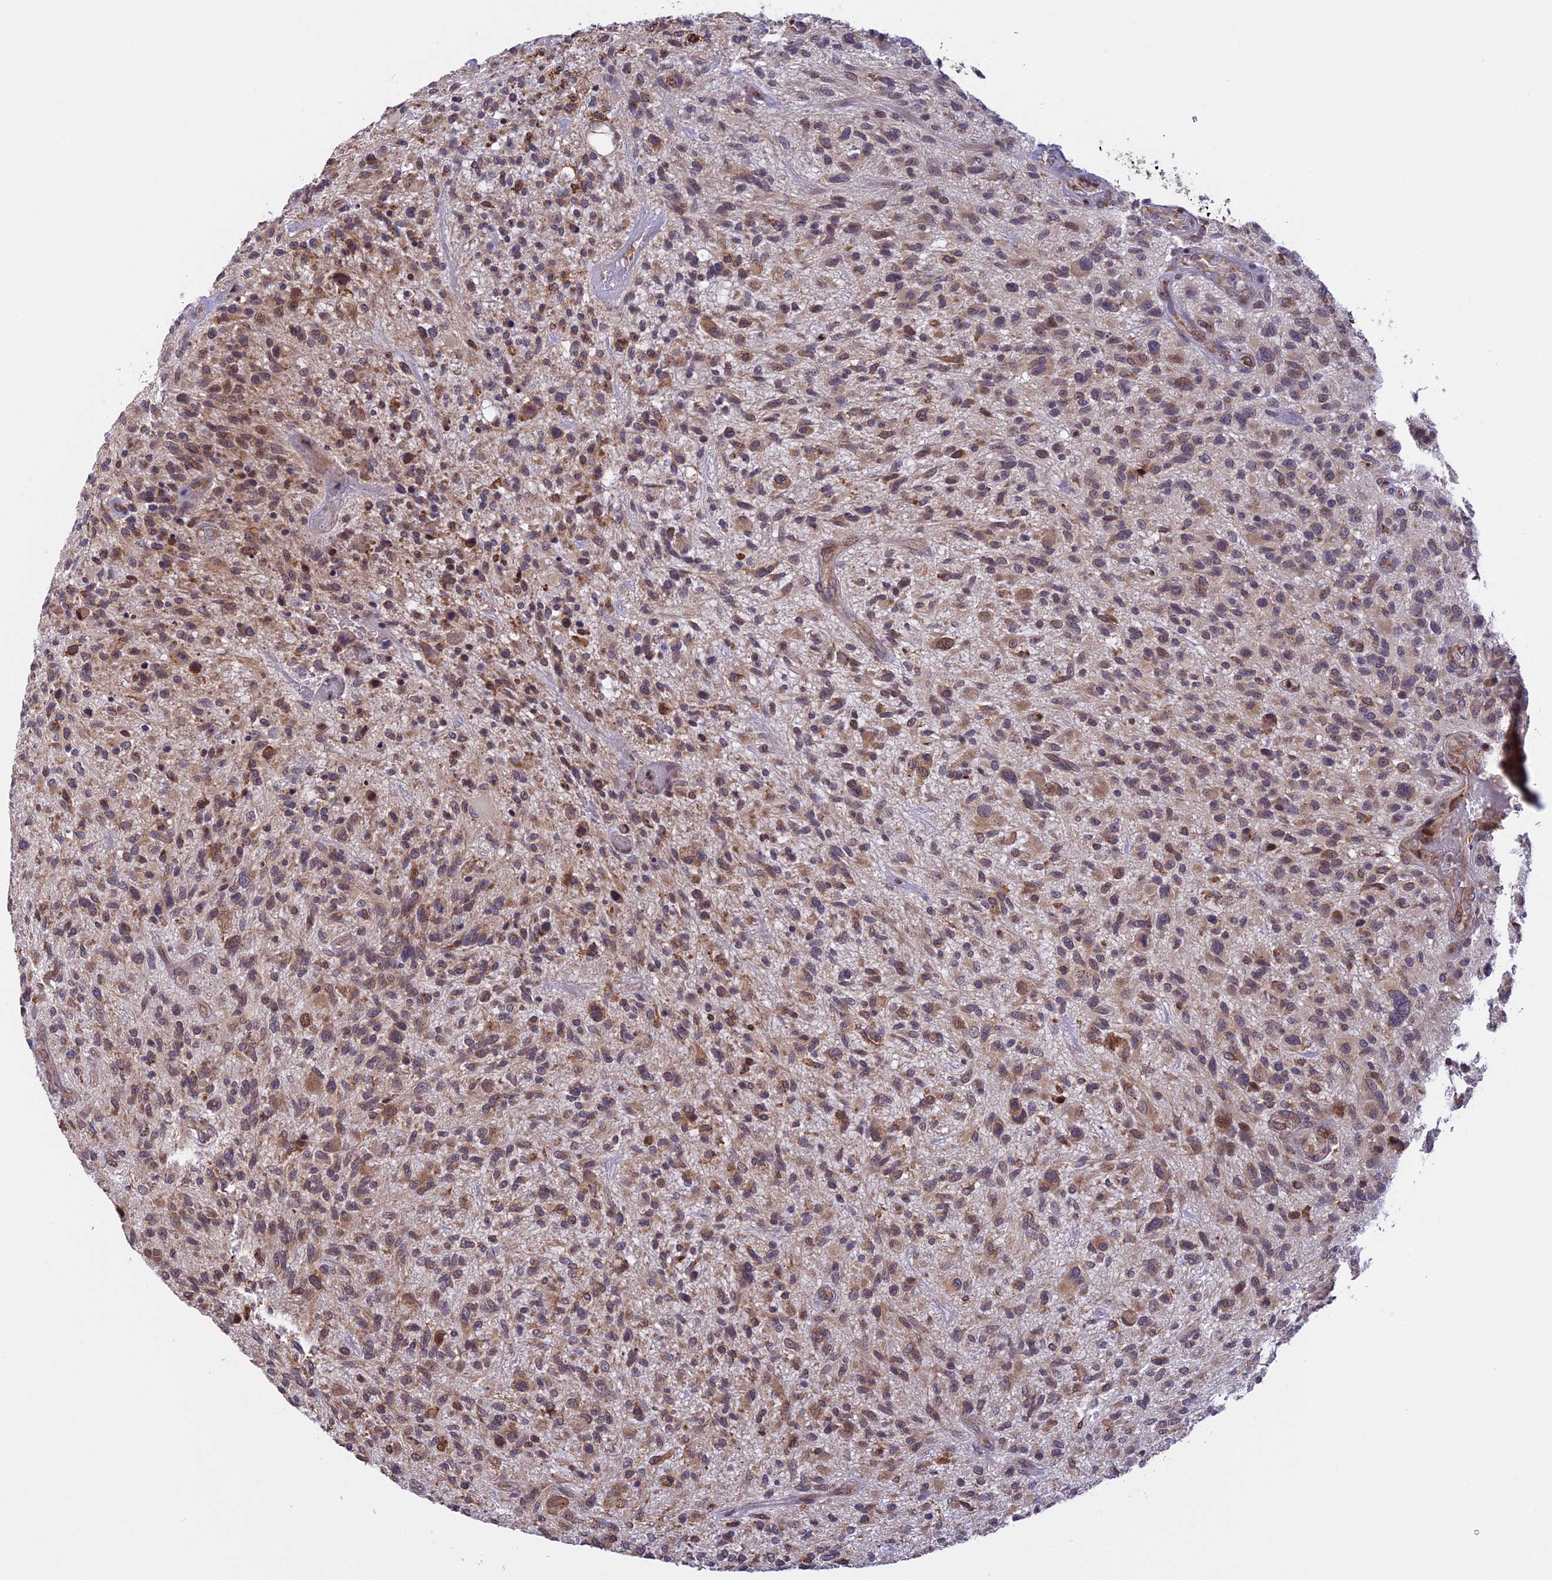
{"staining": {"intensity": "moderate", "quantity": ">75%", "location": "cytoplasmic/membranous"}, "tissue": "glioma", "cell_type": "Tumor cells", "image_type": "cancer", "snomed": [{"axis": "morphology", "description": "Glioma, malignant, High grade"}, {"axis": "topography", "description": "Brain"}], "caption": "Glioma stained with a protein marker shows moderate staining in tumor cells.", "gene": "DMRTA2", "patient": {"sex": "male", "age": 47}}